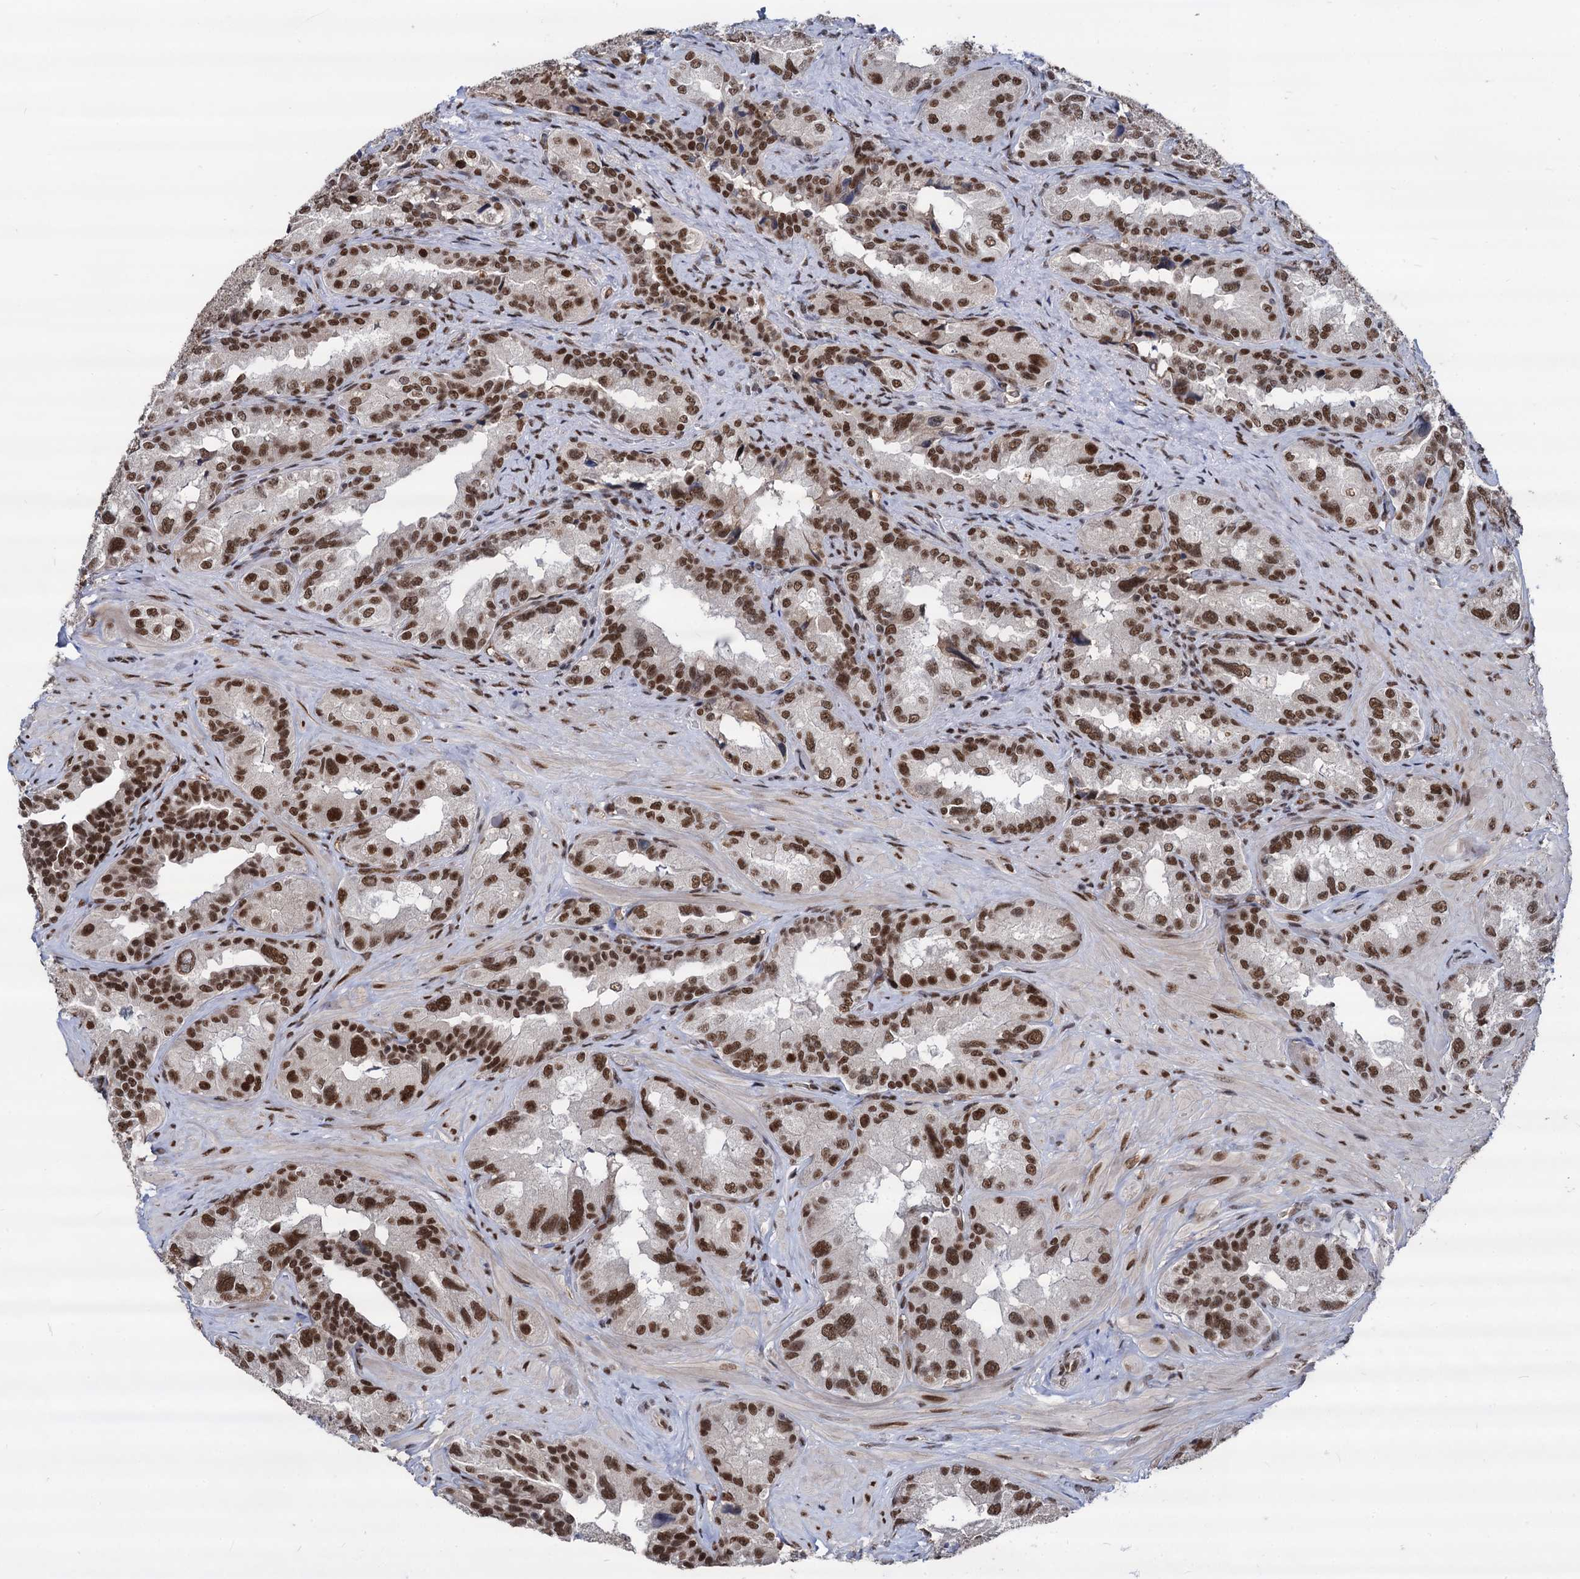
{"staining": {"intensity": "strong", "quantity": ">75%", "location": "nuclear"}, "tissue": "seminal vesicle", "cell_type": "Glandular cells", "image_type": "normal", "snomed": [{"axis": "morphology", "description": "Normal tissue, NOS"}, {"axis": "topography", "description": "Seminal veicle"}, {"axis": "topography", "description": "Peripheral nerve tissue"}], "caption": "Immunohistochemistry (IHC) histopathology image of normal seminal vesicle: human seminal vesicle stained using IHC exhibits high levels of strong protein expression localized specifically in the nuclear of glandular cells, appearing as a nuclear brown color.", "gene": "GALNT11", "patient": {"sex": "male", "age": 67}}